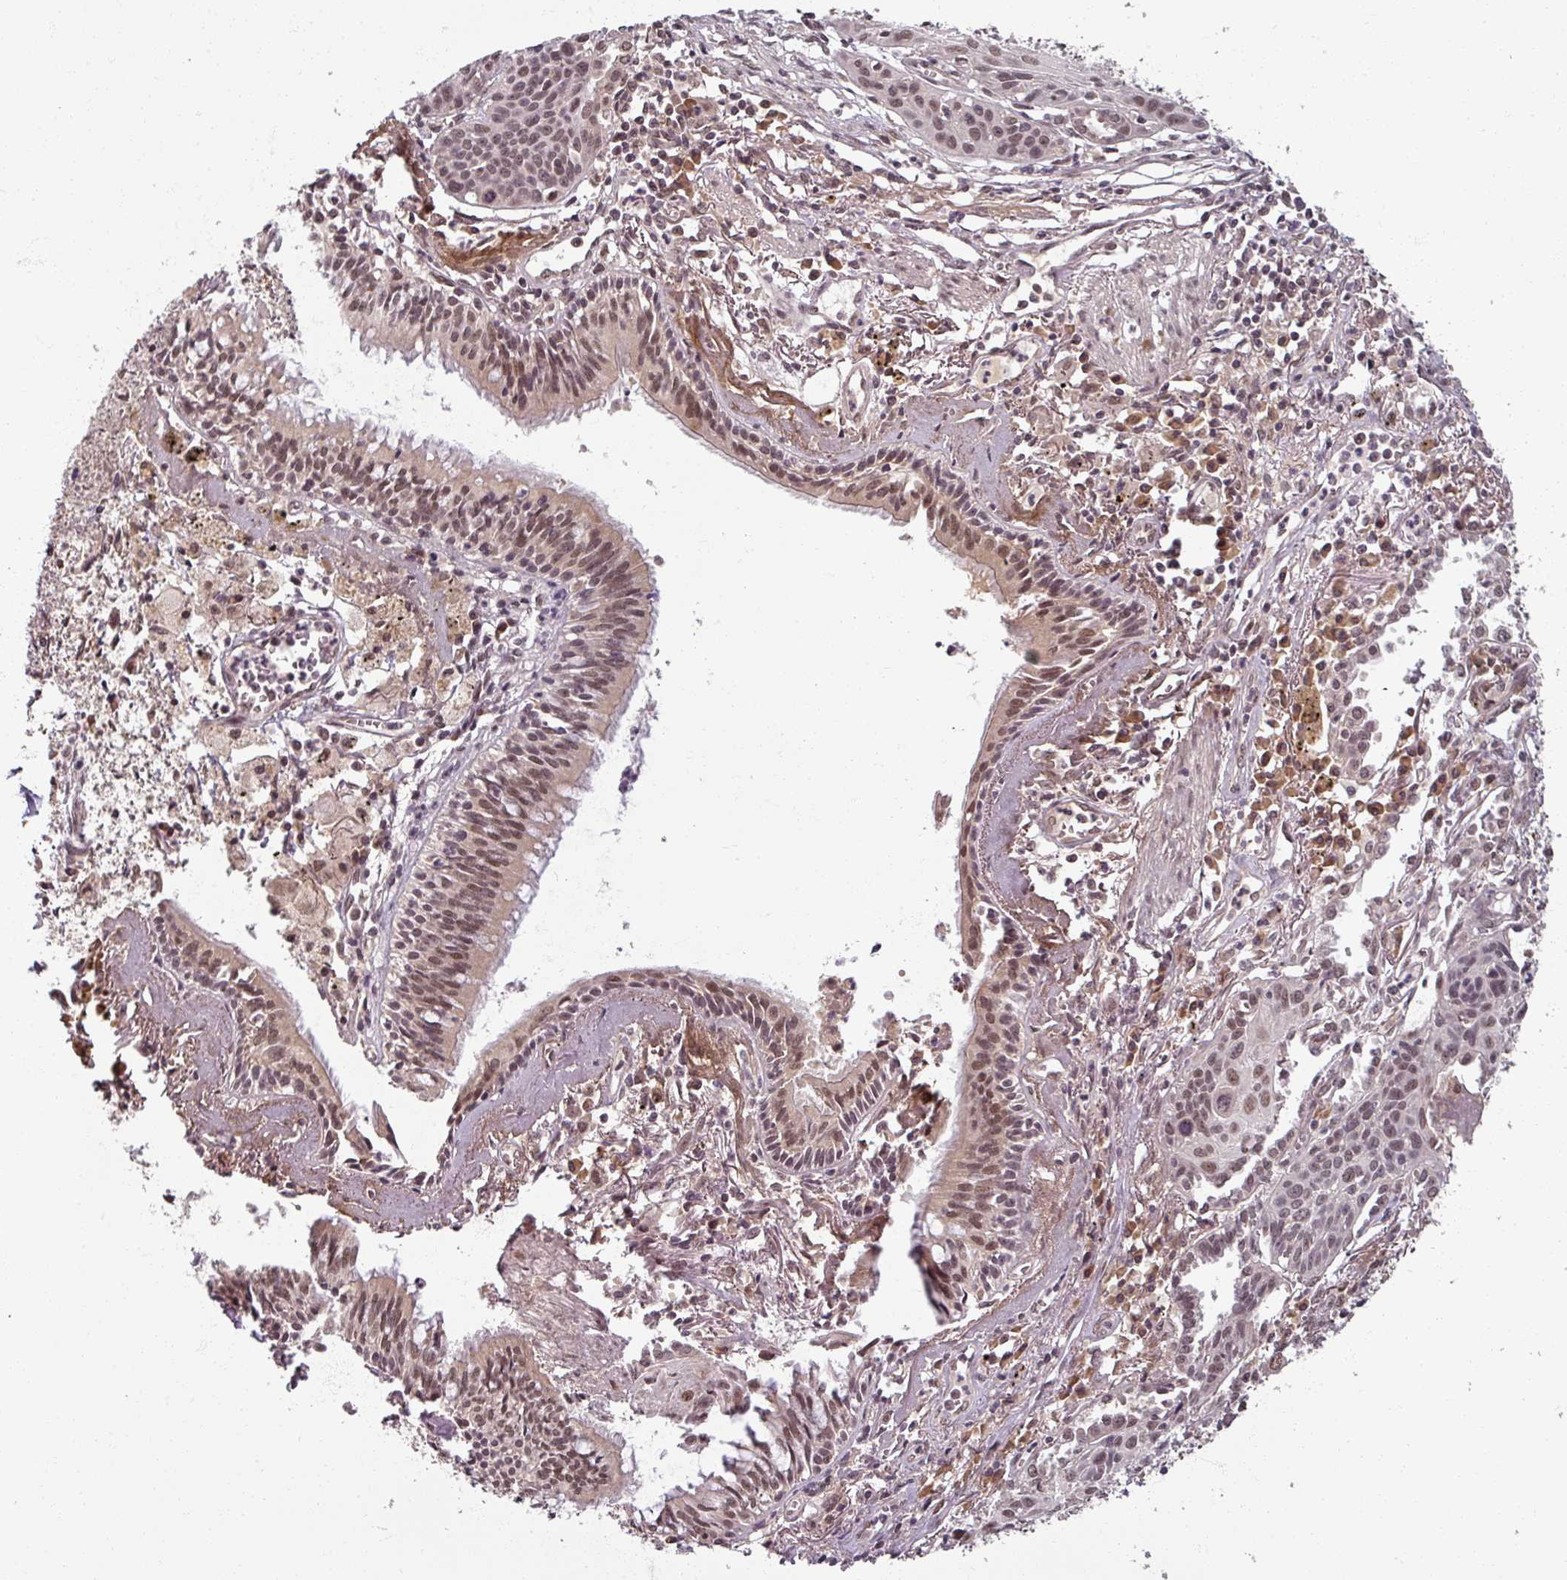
{"staining": {"intensity": "moderate", "quantity": ">75%", "location": "nuclear"}, "tissue": "lung cancer", "cell_type": "Tumor cells", "image_type": "cancer", "snomed": [{"axis": "morphology", "description": "Squamous cell carcinoma, NOS"}, {"axis": "topography", "description": "Lung"}], "caption": "This image shows immunohistochemistry staining of human lung cancer (squamous cell carcinoma), with medium moderate nuclear expression in about >75% of tumor cells.", "gene": "POLR2G", "patient": {"sex": "male", "age": 71}}